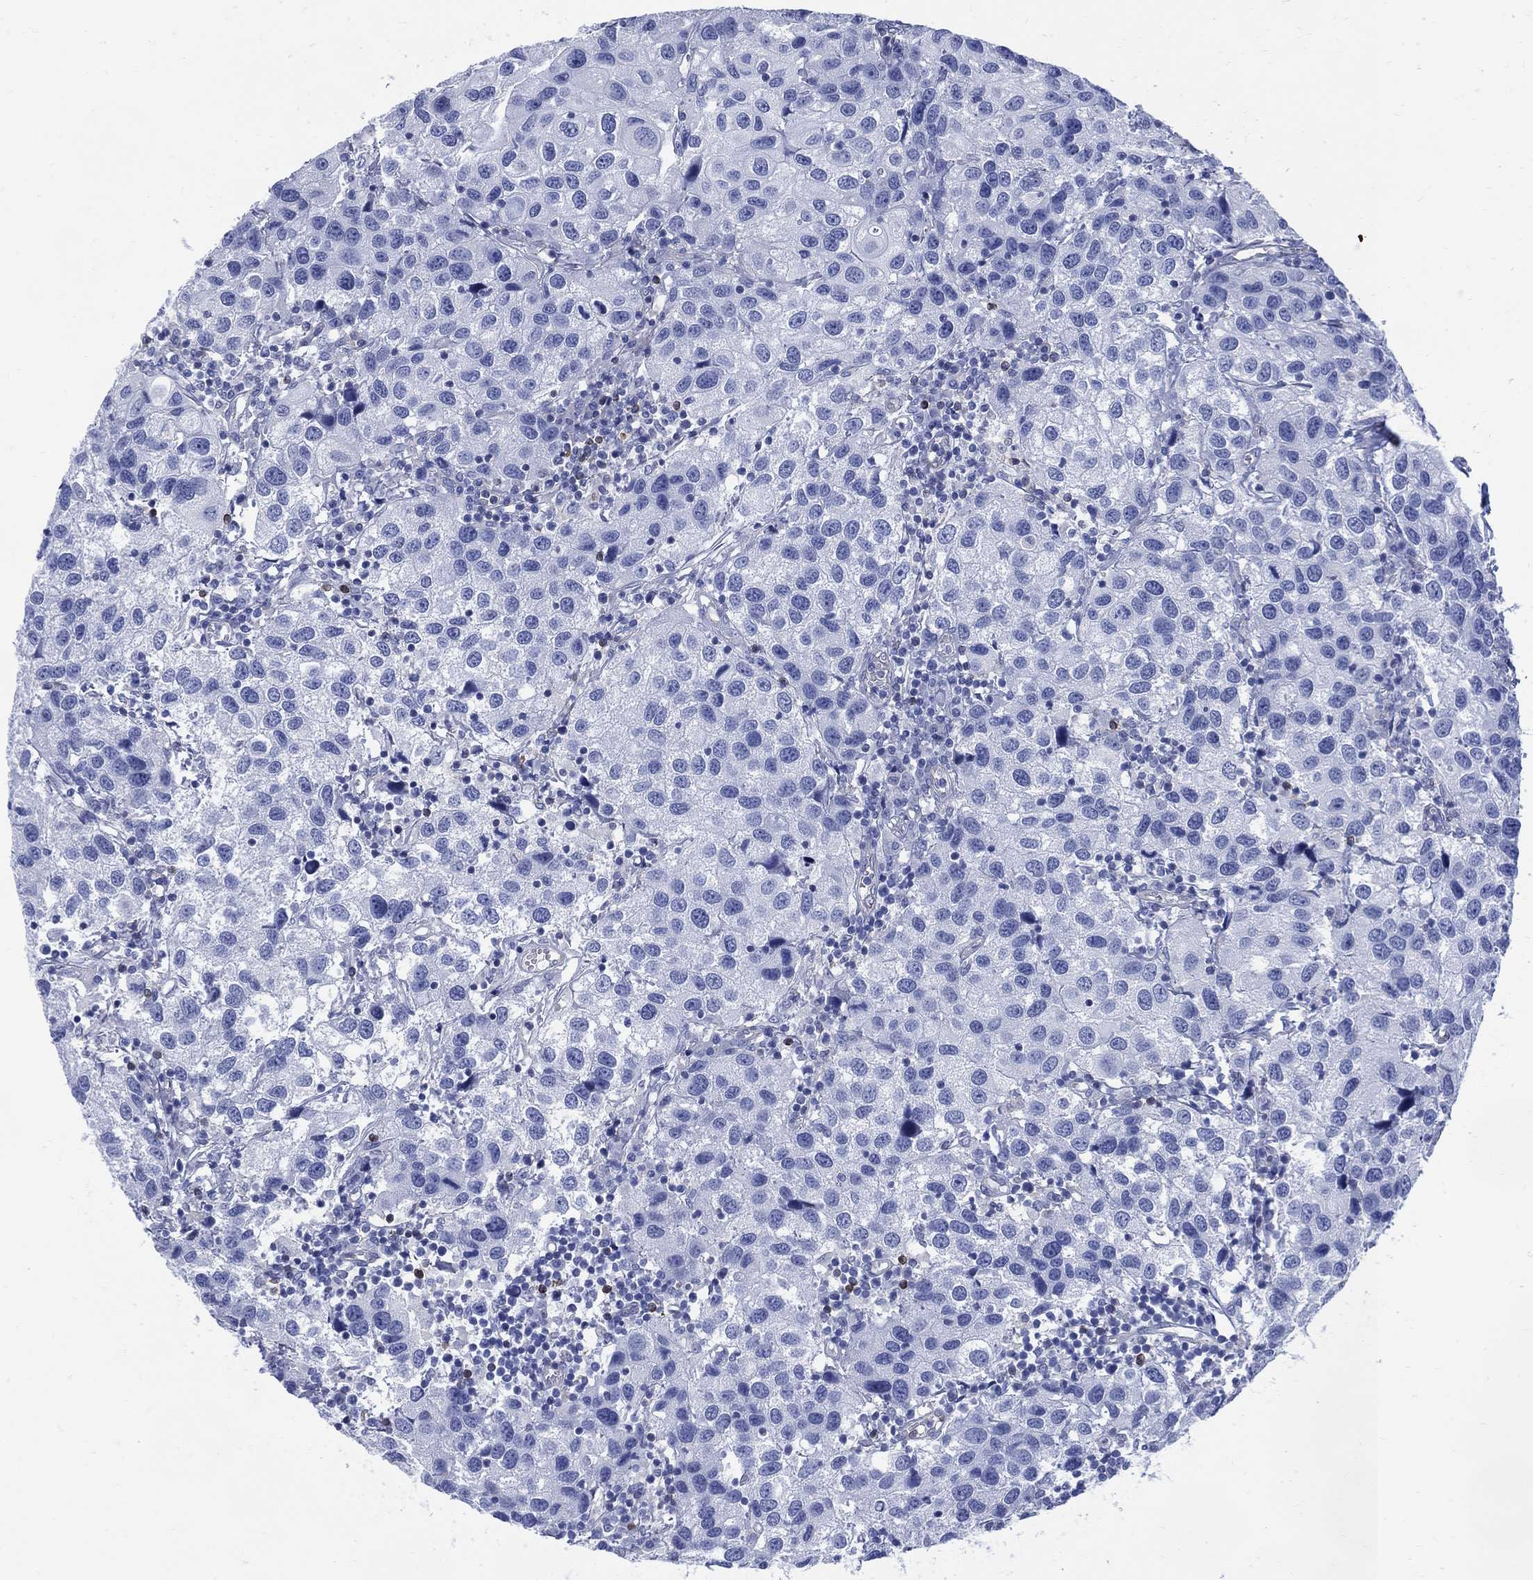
{"staining": {"intensity": "negative", "quantity": "none", "location": "none"}, "tissue": "urothelial cancer", "cell_type": "Tumor cells", "image_type": "cancer", "snomed": [{"axis": "morphology", "description": "Urothelial carcinoma, High grade"}, {"axis": "topography", "description": "Urinary bladder"}], "caption": "This is an immunohistochemistry (IHC) micrograph of human high-grade urothelial carcinoma. There is no positivity in tumor cells.", "gene": "DDI1", "patient": {"sex": "male", "age": 79}}